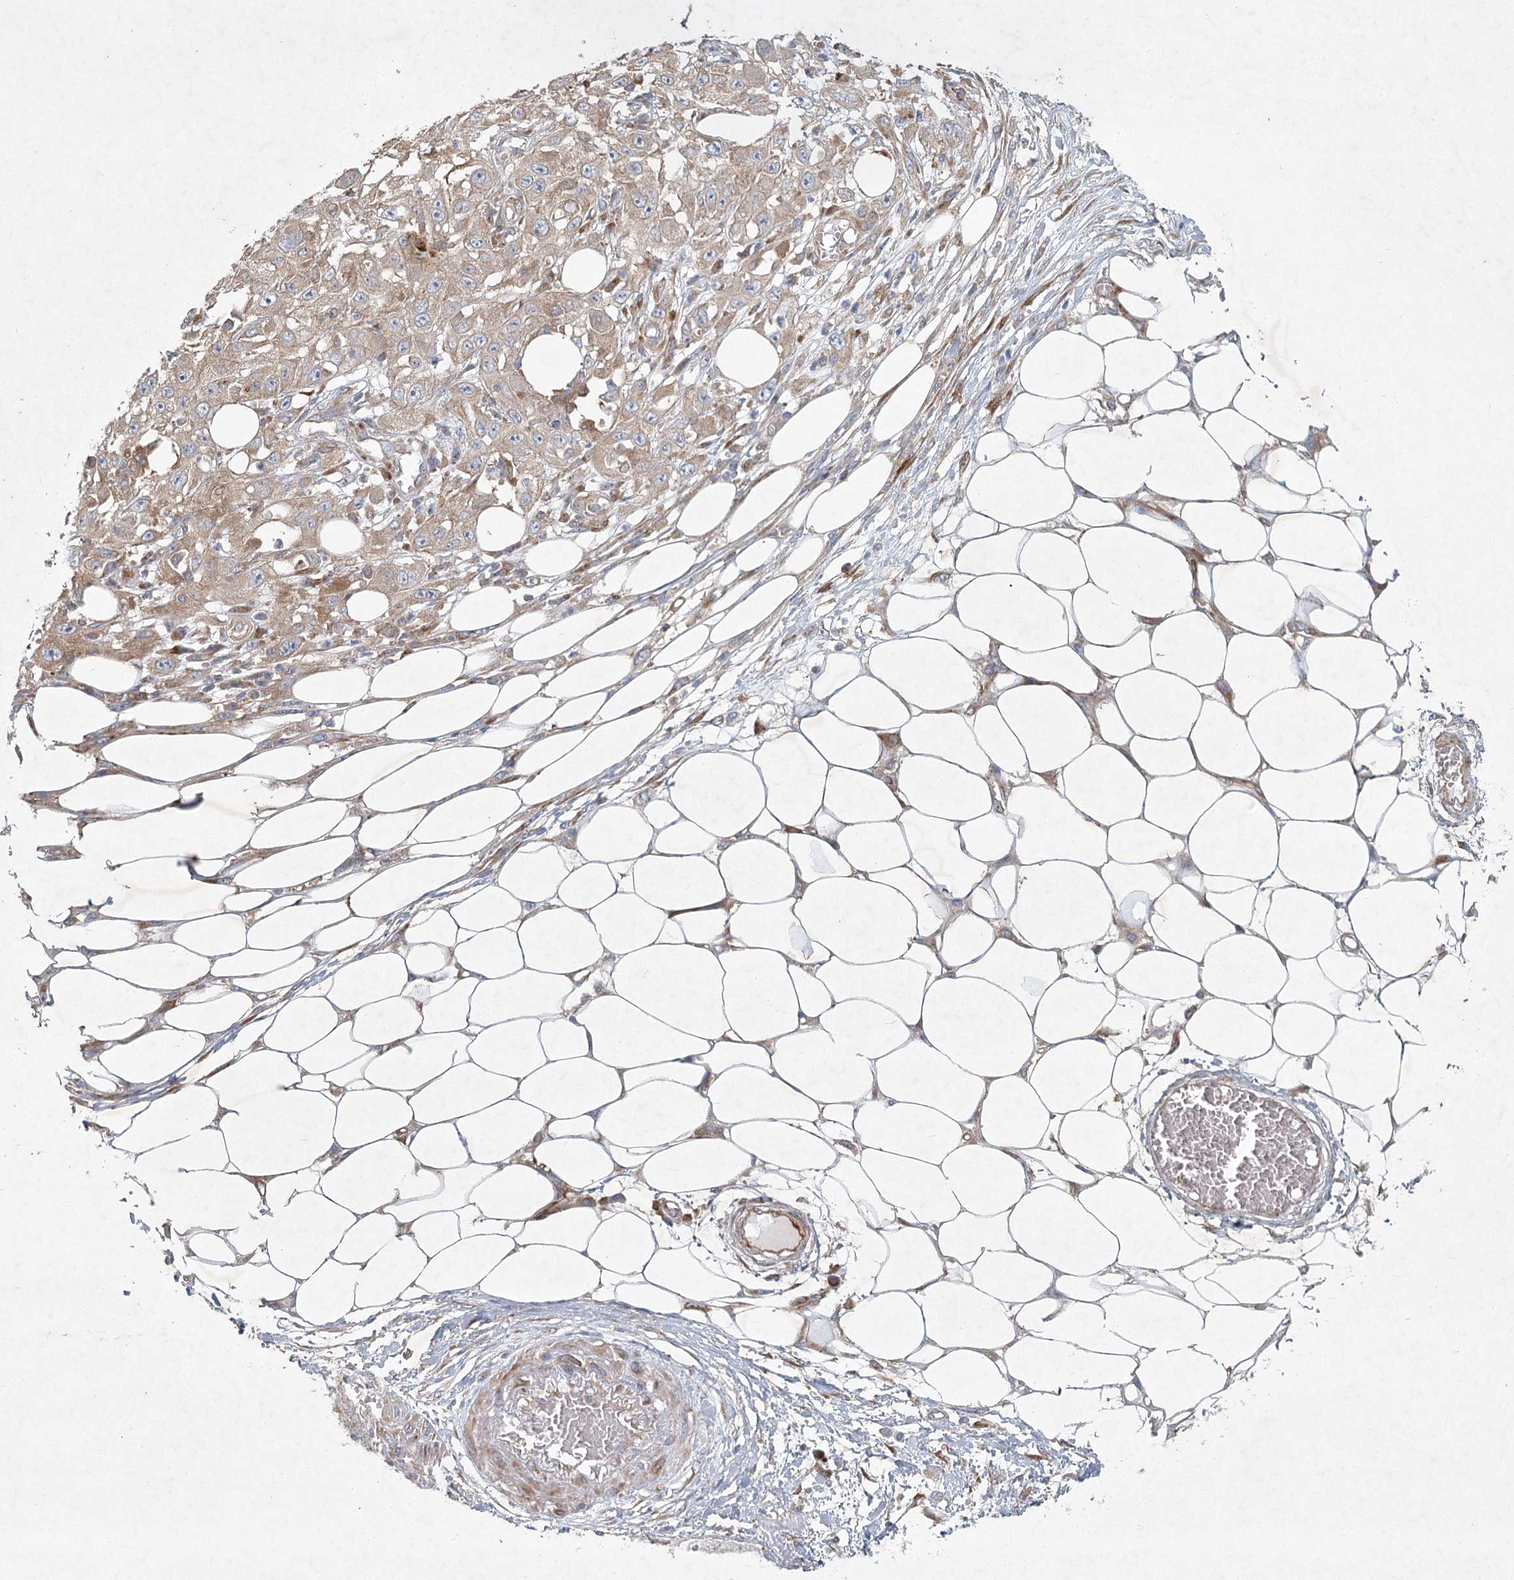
{"staining": {"intensity": "moderate", "quantity": ">75%", "location": "cytoplasmic/membranous"}, "tissue": "skin cancer", "cell_type": "Tumor cells", "image_type": "cancer", "snomed": [{"axis": "morphology", "description": "Squamous cell carcinoma, NOS"}, {"axis": "morphology", "description": "Squamous cell carcinoma, metastatic, NOS"}, {"axis": "topography", "description": "Skin"}, {"axis": "topography", "description": "Lymph node"}], "caption": "Tumor cells demonstrate moderate cytoplasmic/membranous positivity in approximately >75% of cells in skin cancer.", "gene": "FAM110C", "patient": {"sex": "male", "age": 75}}